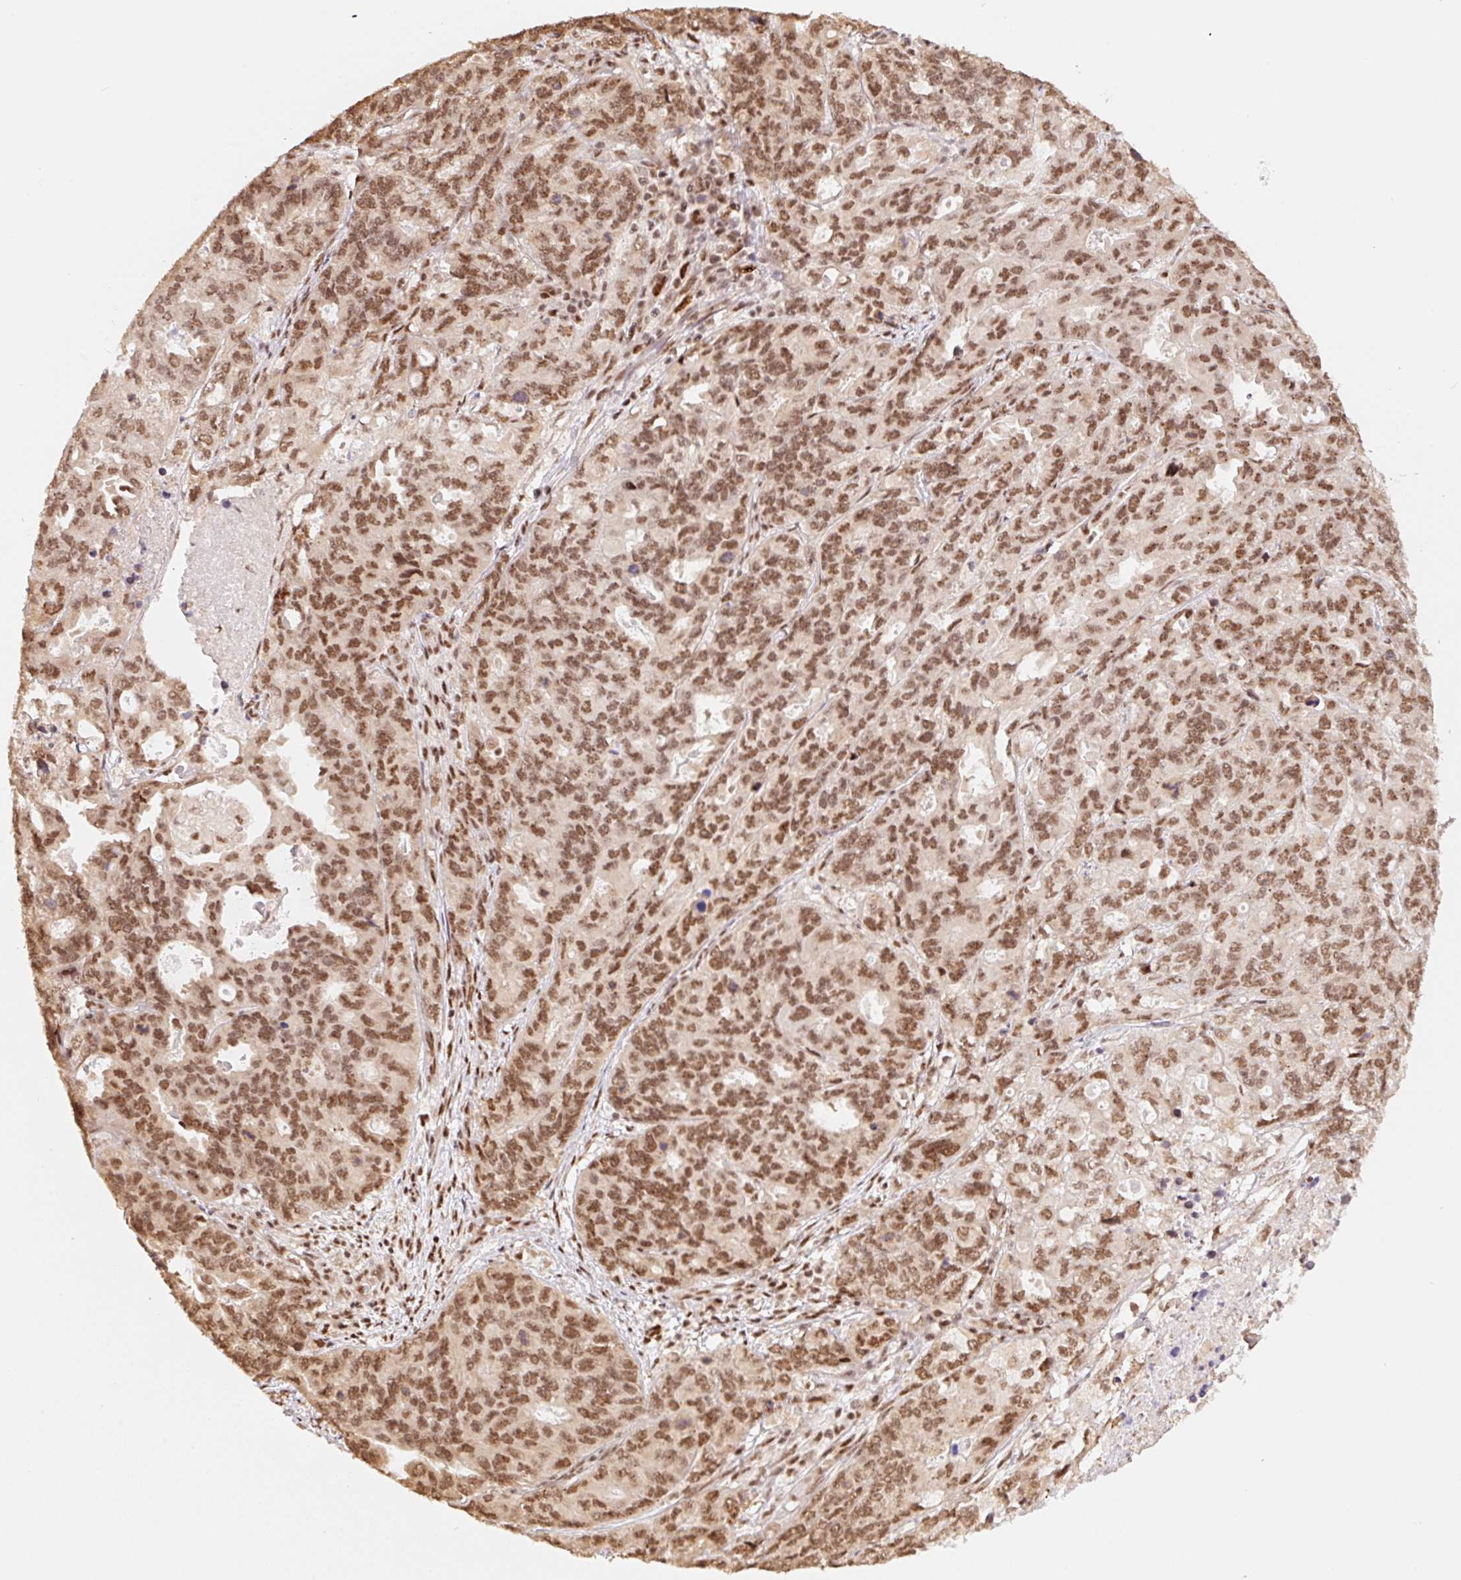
{"staining": {"intensity": "moderate", "quantity": ">75%", "location": "nuclear"}, "tissue": "endometrial cancer", "cell_type": "Tumor cells", "image_type": "cancer", "snomed": [{"axis": "morphology", "description": "Adenocarcinoma, NOS"}, {"axis": "topography", "description": "Uterus"}], "caption": "Protein staining demonstrates moderate nuclear expression in approximately >75% of tumor cells in endometrial adenocarcinoma. (DAB = brown stain, brightfield microscopy at high magnification).", "gene": "INTS8", "patient": {"sex": "female", "age": 79}}